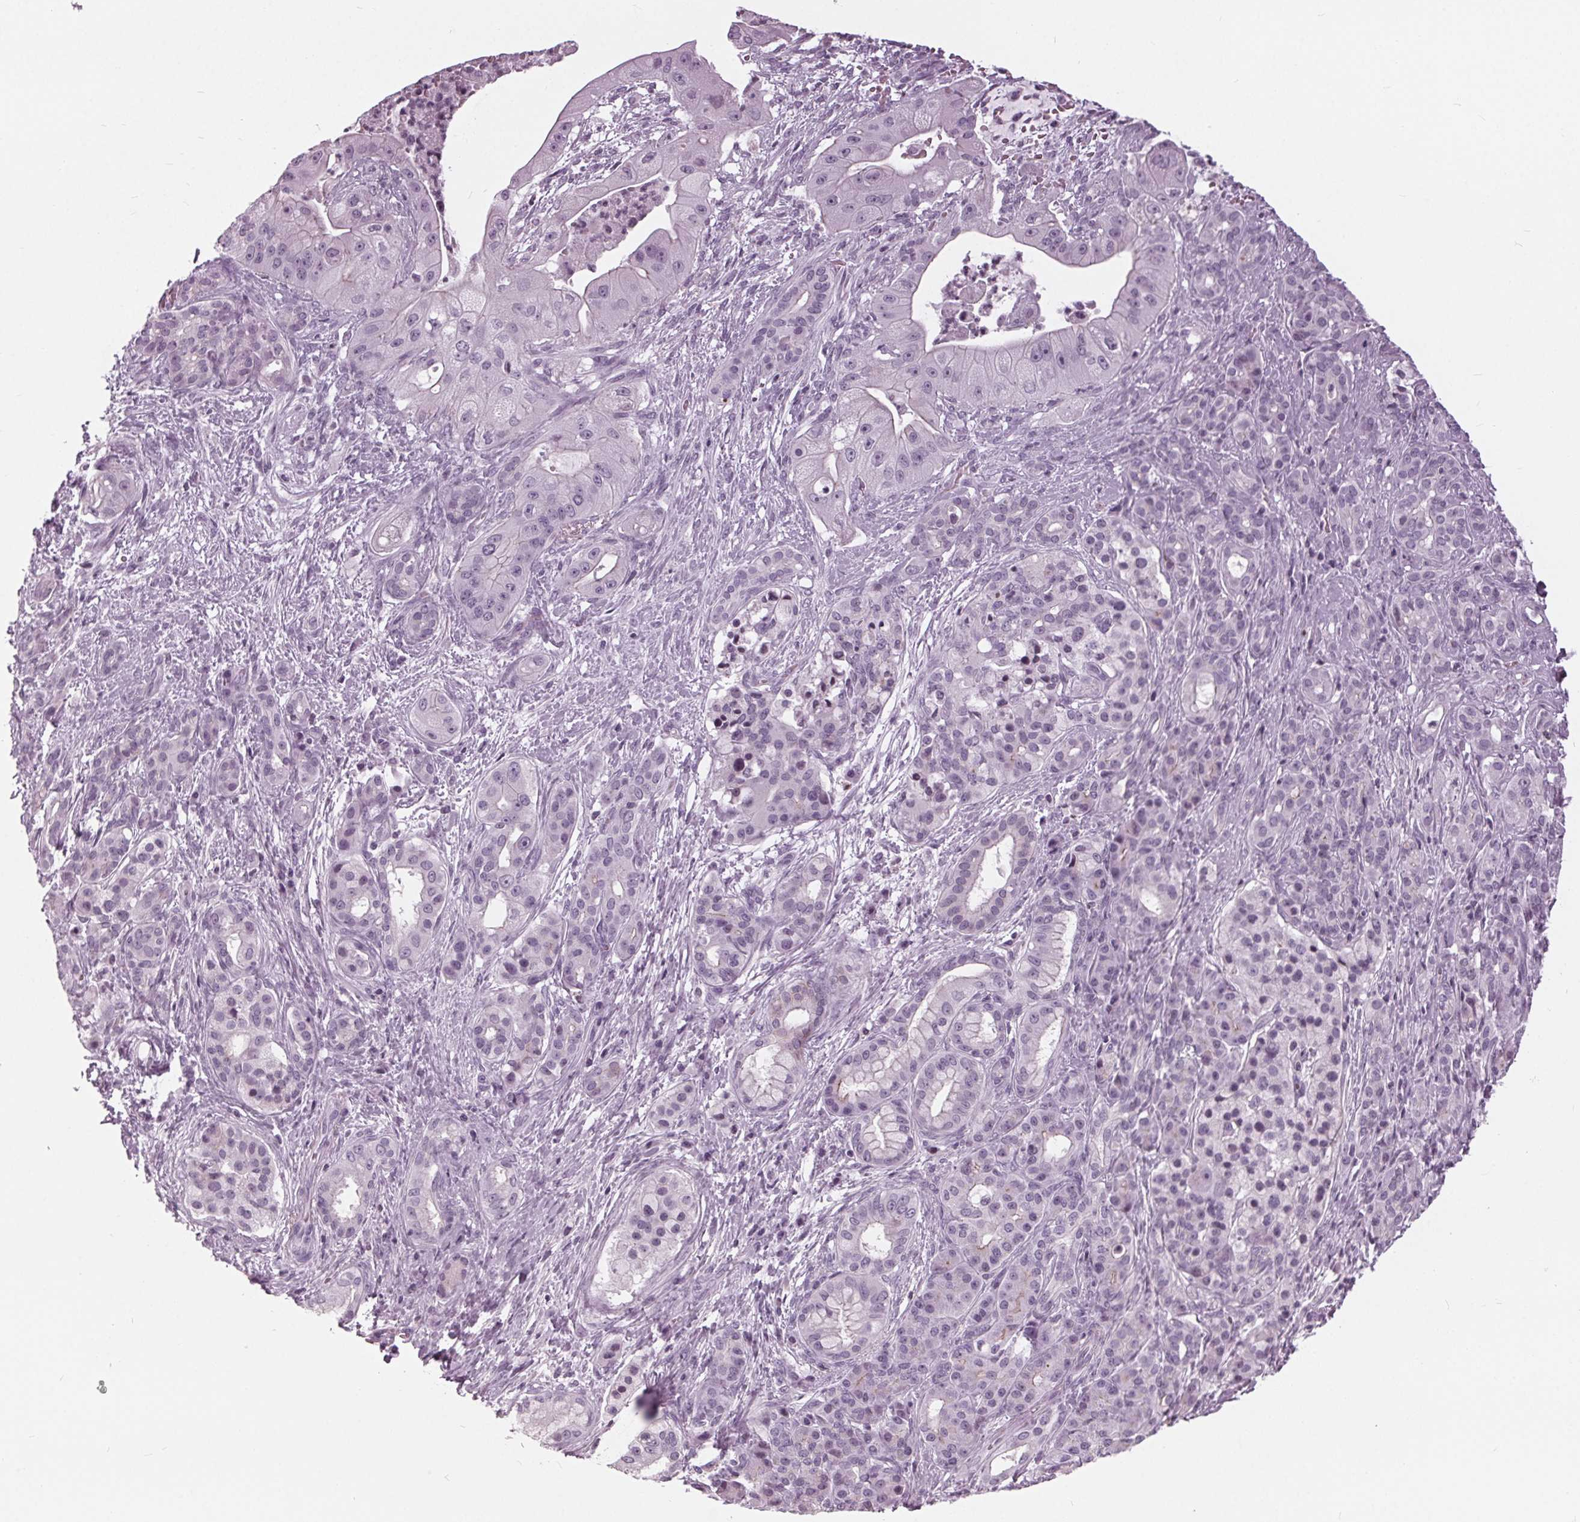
{"staining": {"intensity": "negative", "quantity": "none", "location": "none"}, "tissue": "pancreatic cancer", "cell_type": "Tumor cells", "image_type": "cancer", "snomed": [{"axis": "morphology", "description": "Normal tissue, NOS"}, {"axis": "morphology", "description": "Inflammation, NOS"}, {"axis": "morphology", "description": "Adenocarcinoma, NOS"}, {"axis": "topography", "description": "Pancreas"}], "caption": "The immunohistochemistry (IHC) micrograph has no significant staining in tumor cells of pancreatic cancer tissue.", "gene": "SLC9A4", "patient": {"sex": "male", "age": 57}}